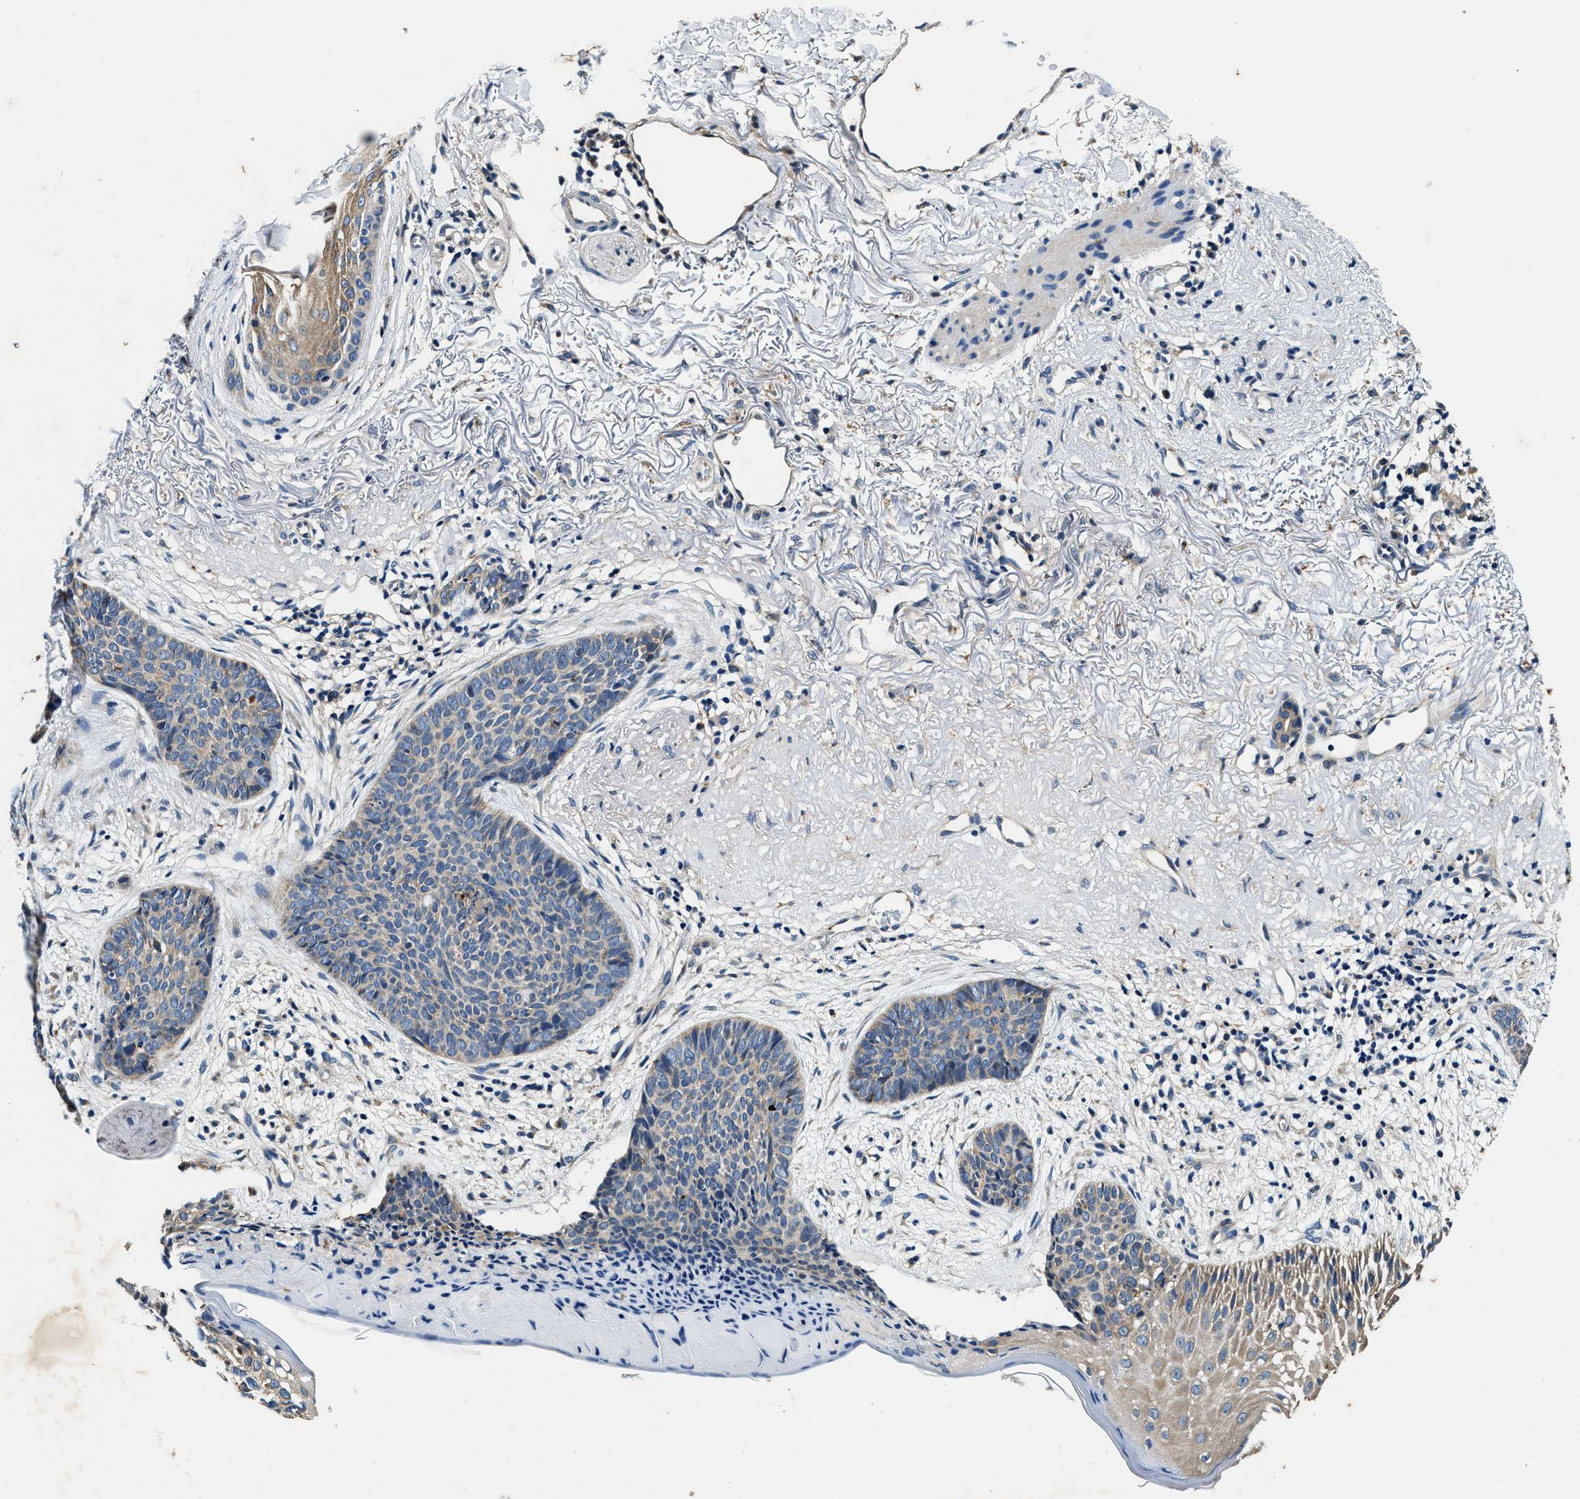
{"staining": {"intensity": "negative", "quantity": "none", "location": "none"}, "tissue": "skin cancer", "cell_type": "Tumor cells", "image_type": "cancer", "snomed": [{"axis": "morphology", "description": "Normal tissue, NOS"}, {"axis": "morphology", "description": "Basal cell carcinoma"}, {"axis": "topography", "description": "Skin"}], "caption": "This is a photomicrograph of immunohistochemistry (IHC) staining of skin basal cell carcinoma, which shows no staining in tumor cells.", "gene": "PI4KB", "patient": {"sex": "female", "age": 70}}